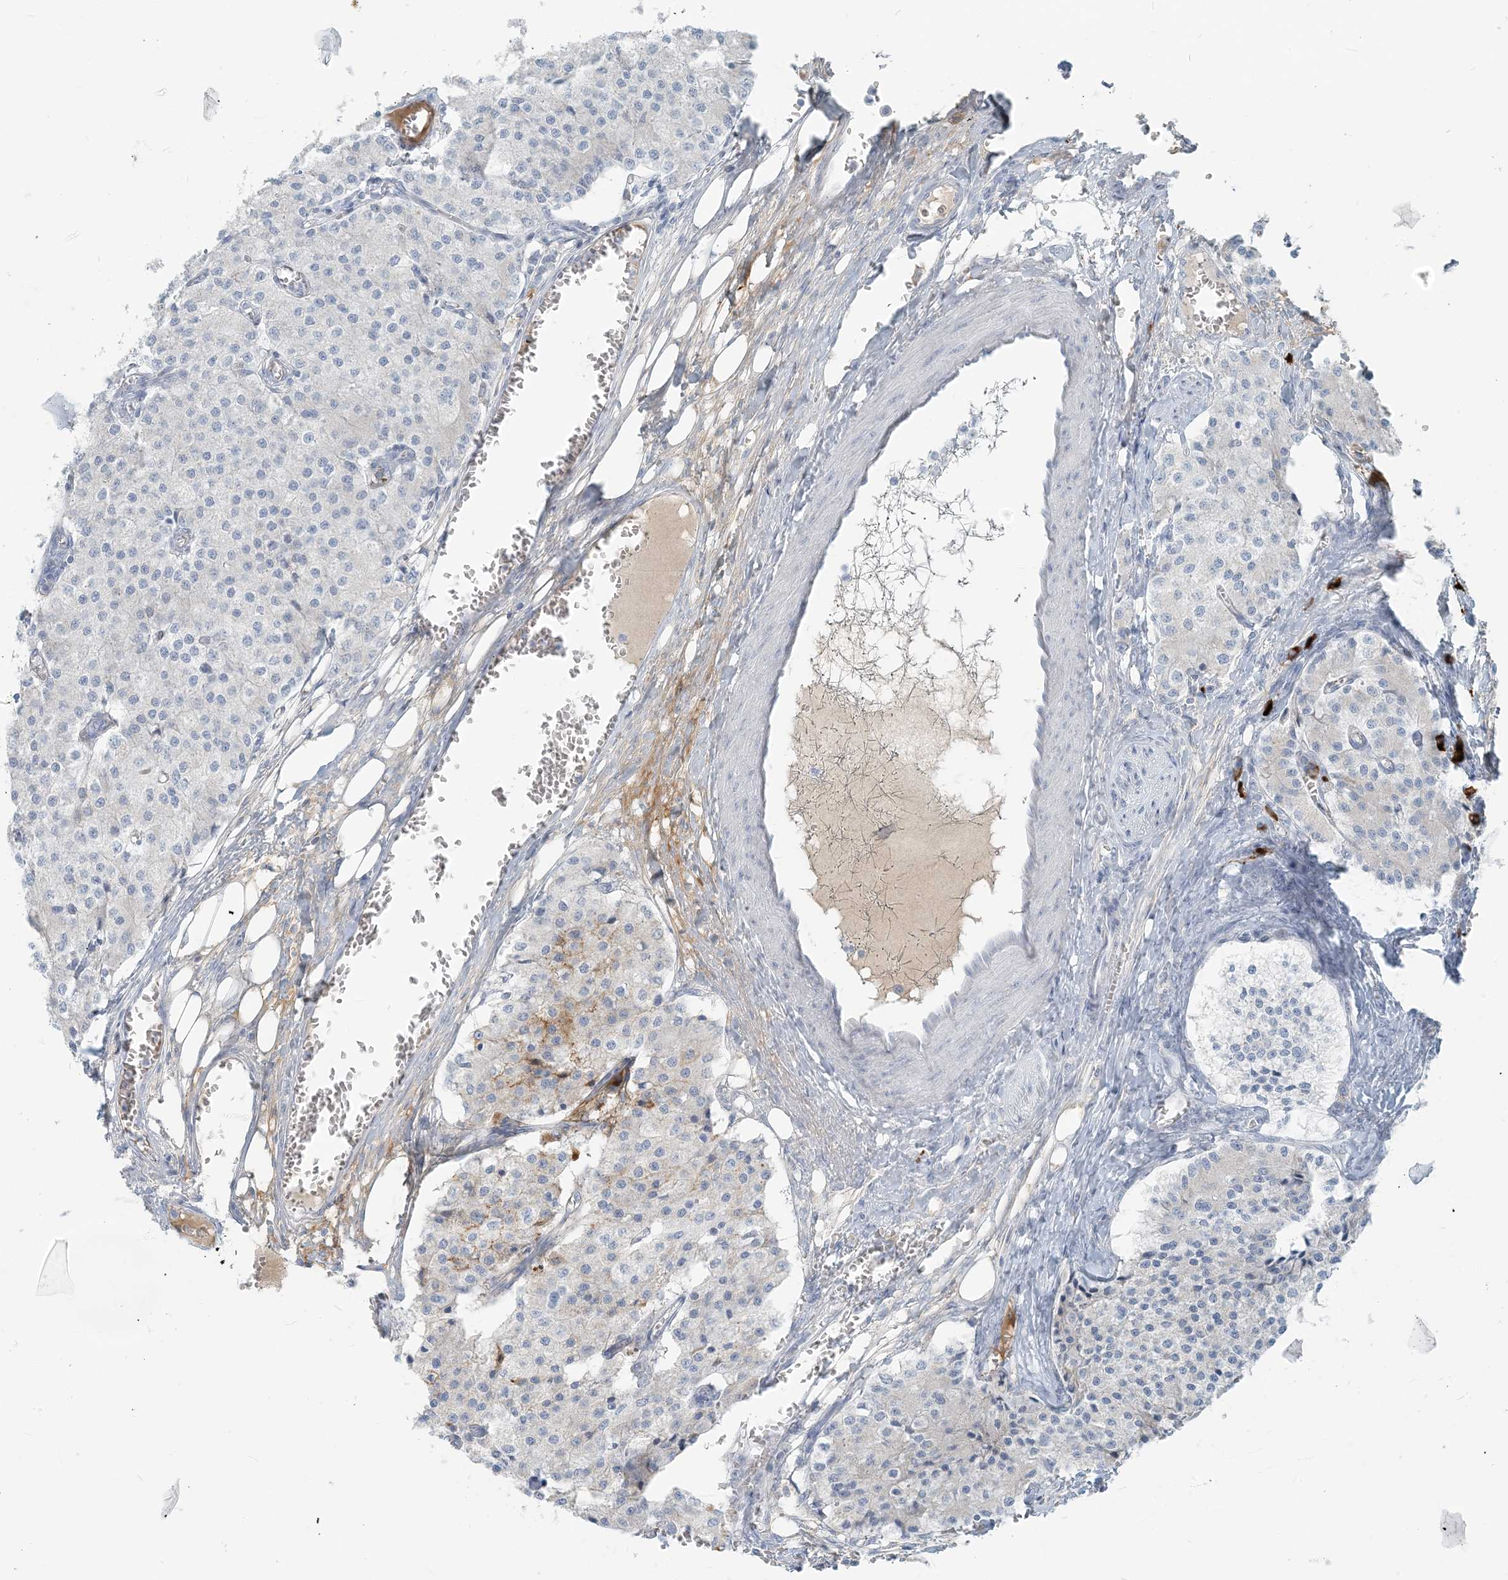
{"staining": {"intensity": "negative", "quantity": "none", "location": "none"}, "tissue": "carcinoid", "cell_type": "Tumor cells", "image_type": "cancer", "snomed": [{"axis": "morphology", "description": "Carcinoid, malignant, NOS"}, {"axis": "topography", "description": "Colon"}], "caption": "An image of malignant carcinoid stained for a protein displays no brown staining in tumor cells.", "gene": "SCML1", "patient": {"sex": "female", "age": 52}}